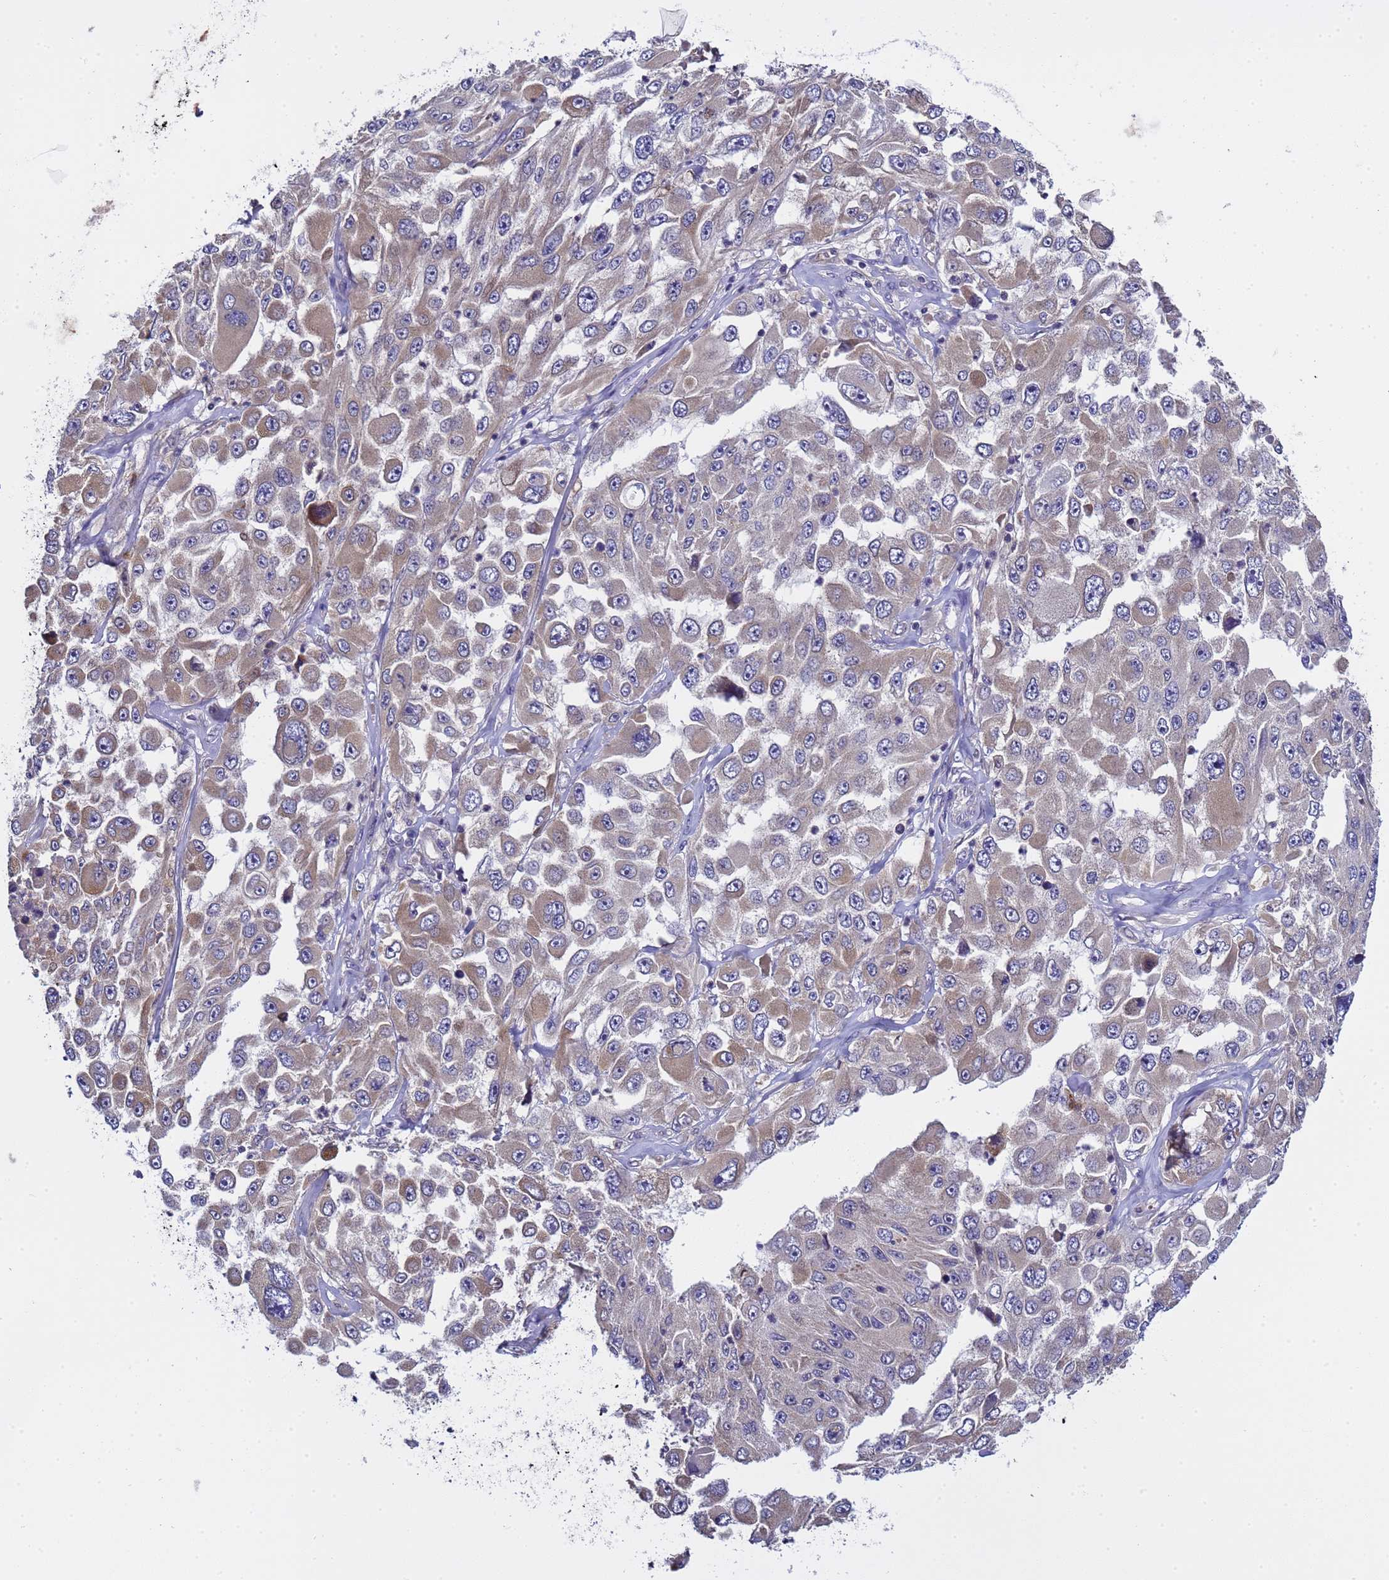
{"staining": {"intensity": "moderate", "quantity": ">75%", "location": "cytoplasmic/membranous"}, "tissue": "melanoma", "cell_type": "Tumor cells", "image_type": "cancer", "snomed": [{"axis": "morphology", "description": "Malignant melanoma, Metastatic site"}, {"axis": "topography", "description": "Lymph node"}], "caption": "The micrograph exhibits immunohistochemical staining of melanoma. There is moderate cytoplasmic/membranous positivity is appreciated in about >75% of tumor cells.", "gene": "ELMOD2", "patient": {"sex": "male", "age": 62}}